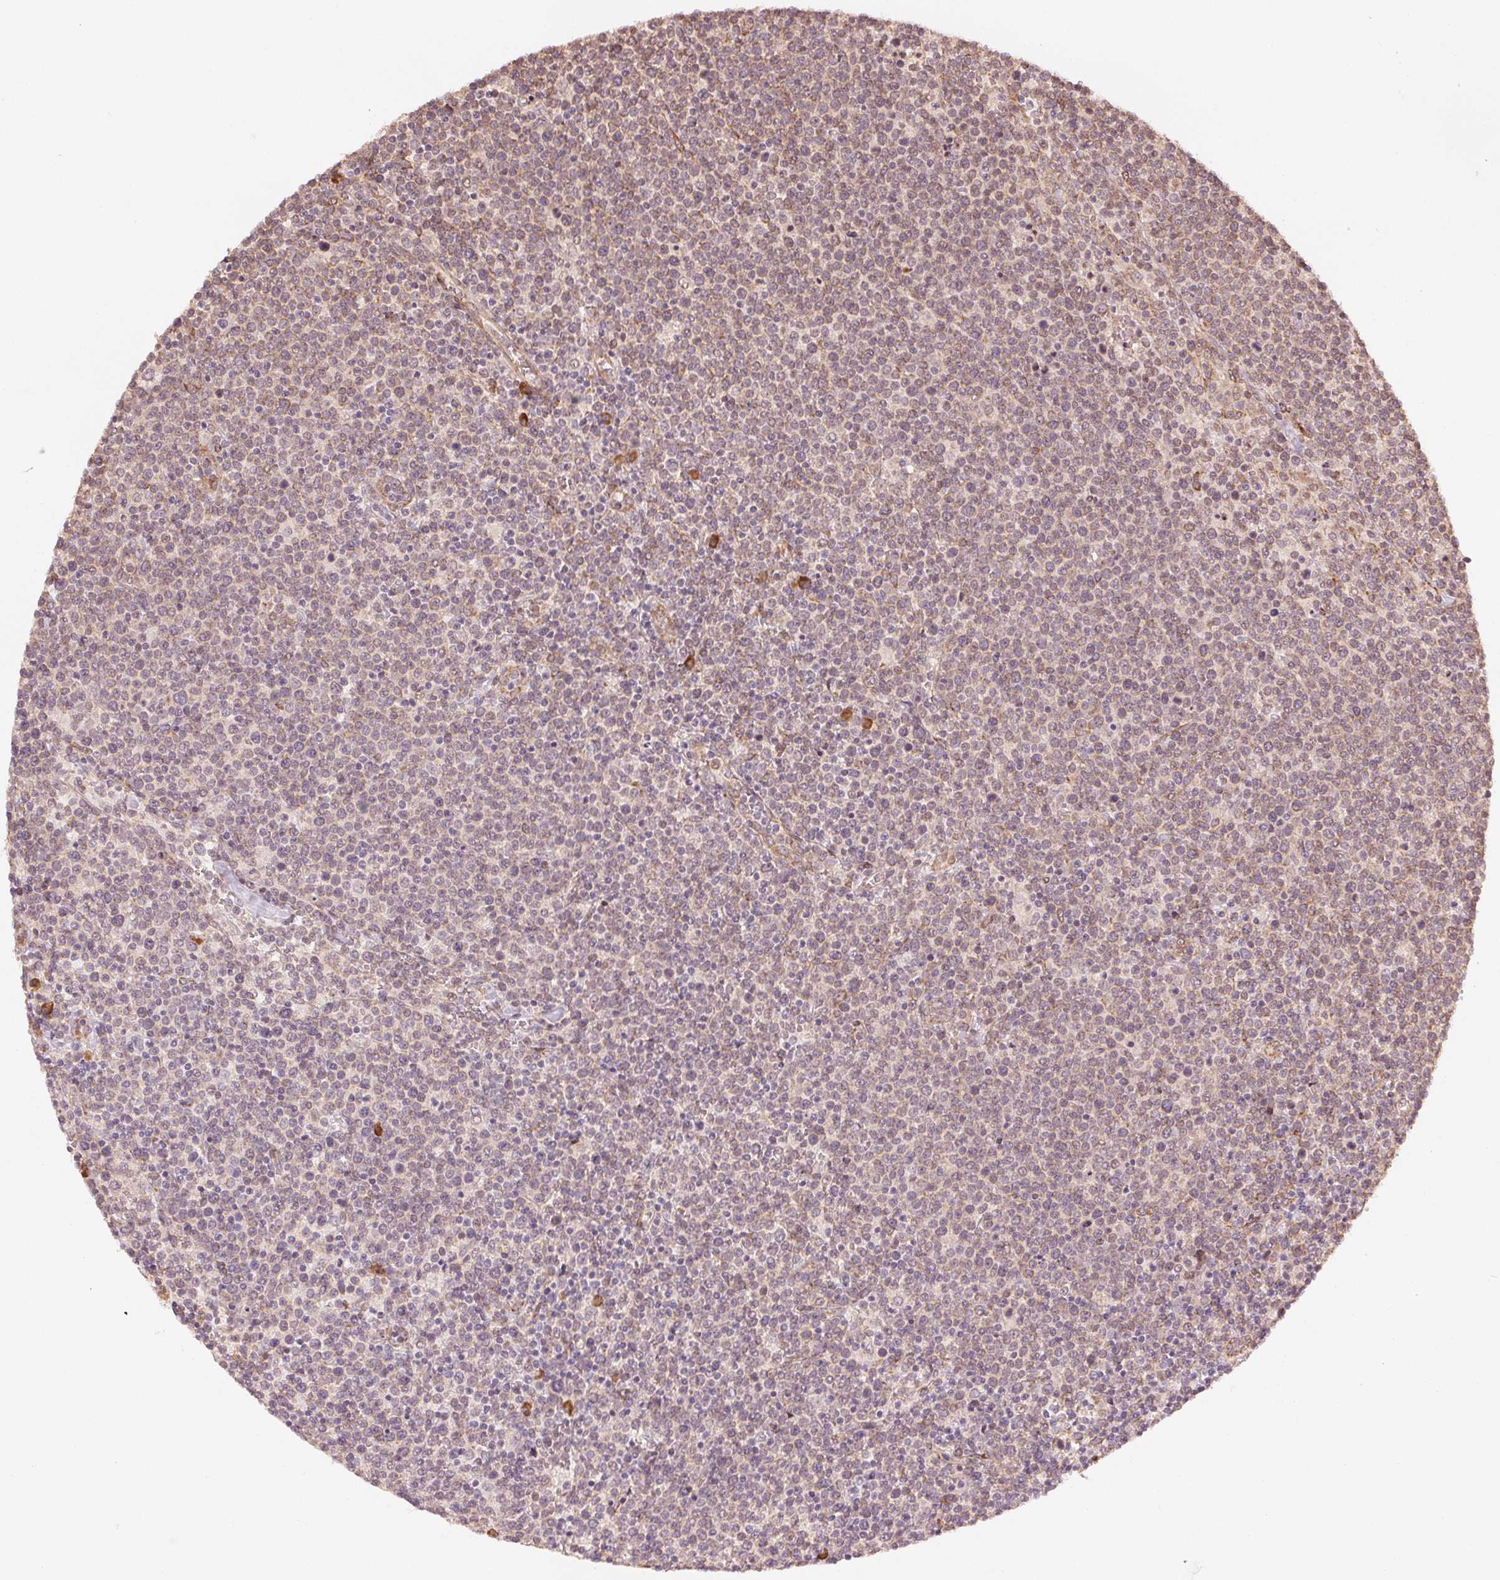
{"staining": {"intensity": "weak", "quantity": "25%-75%", "location": "cytoplasmic/membranous"}, "tissue": "lymphoma", "cell_type": "Tumor cells", "image_type": "cancer", "snomed": [{"axis": "morphology", "description": "Malignant lymphoma, non-Hodgkin's type, High grade"}, {"axis": "topography", "description": "Lymph node"}], "caption": "Immunohistochemical staining of human malignant lymphoma, non-Hodgkin's type (high-grade) exhibits weak cytoplasmic/membranous protein positivity in approximately 25%-75% of tumor cells.", "gene": "SLC20A1", "patient": {"sex": "male", "age": 61}}